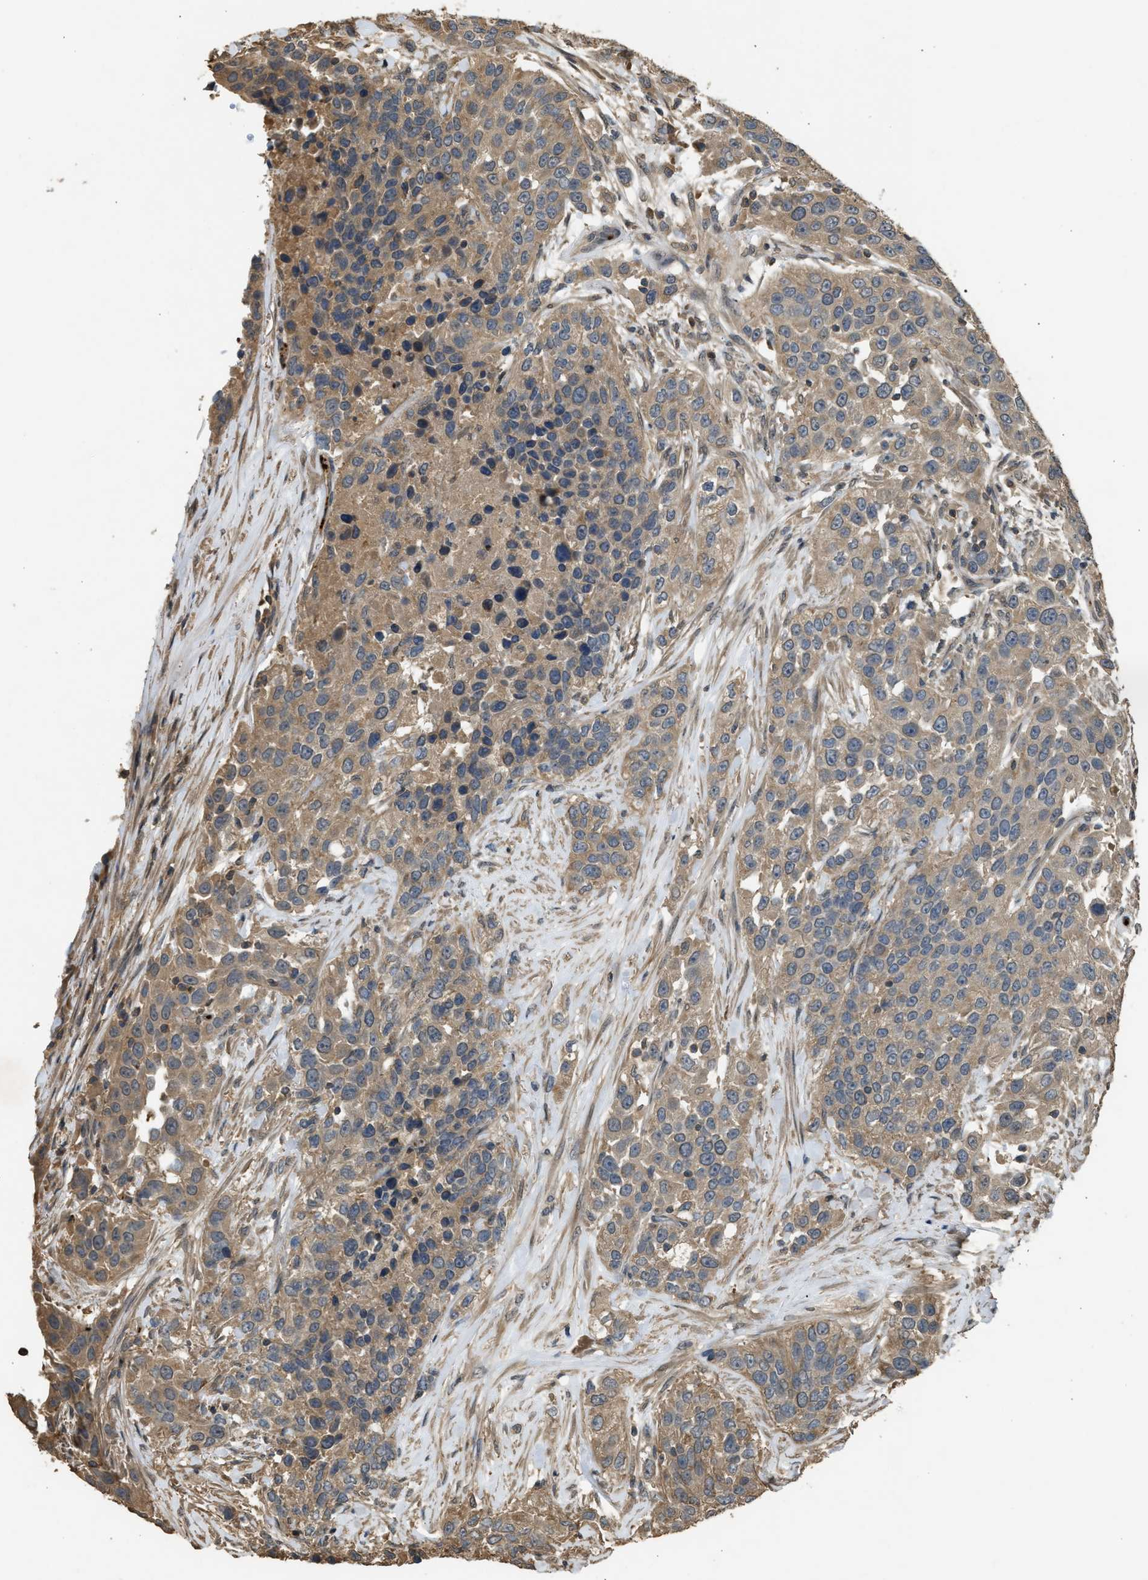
{"staining": {"intensity": "weak", "quantity": ">75%", "location": "cytoplasmic/membranous"}, "tissue": "urothelial cancer", "cell_type": "Tumor cells", "image_type": "cancer", "snomed": [{"axis": "morphology", "description": "Urothelial carcinoma, High grade"}, {"axis": "topography", "description": "Urinary bladder"}], "caption": "A micrograph of urothelial carcinoma (high-grade) stained for a protein shows weak cytoplasmic/membranous brown staining in tumor cells.", "gene": "ARHGDIA", "patient": {"sex": "female", "age": 80}}